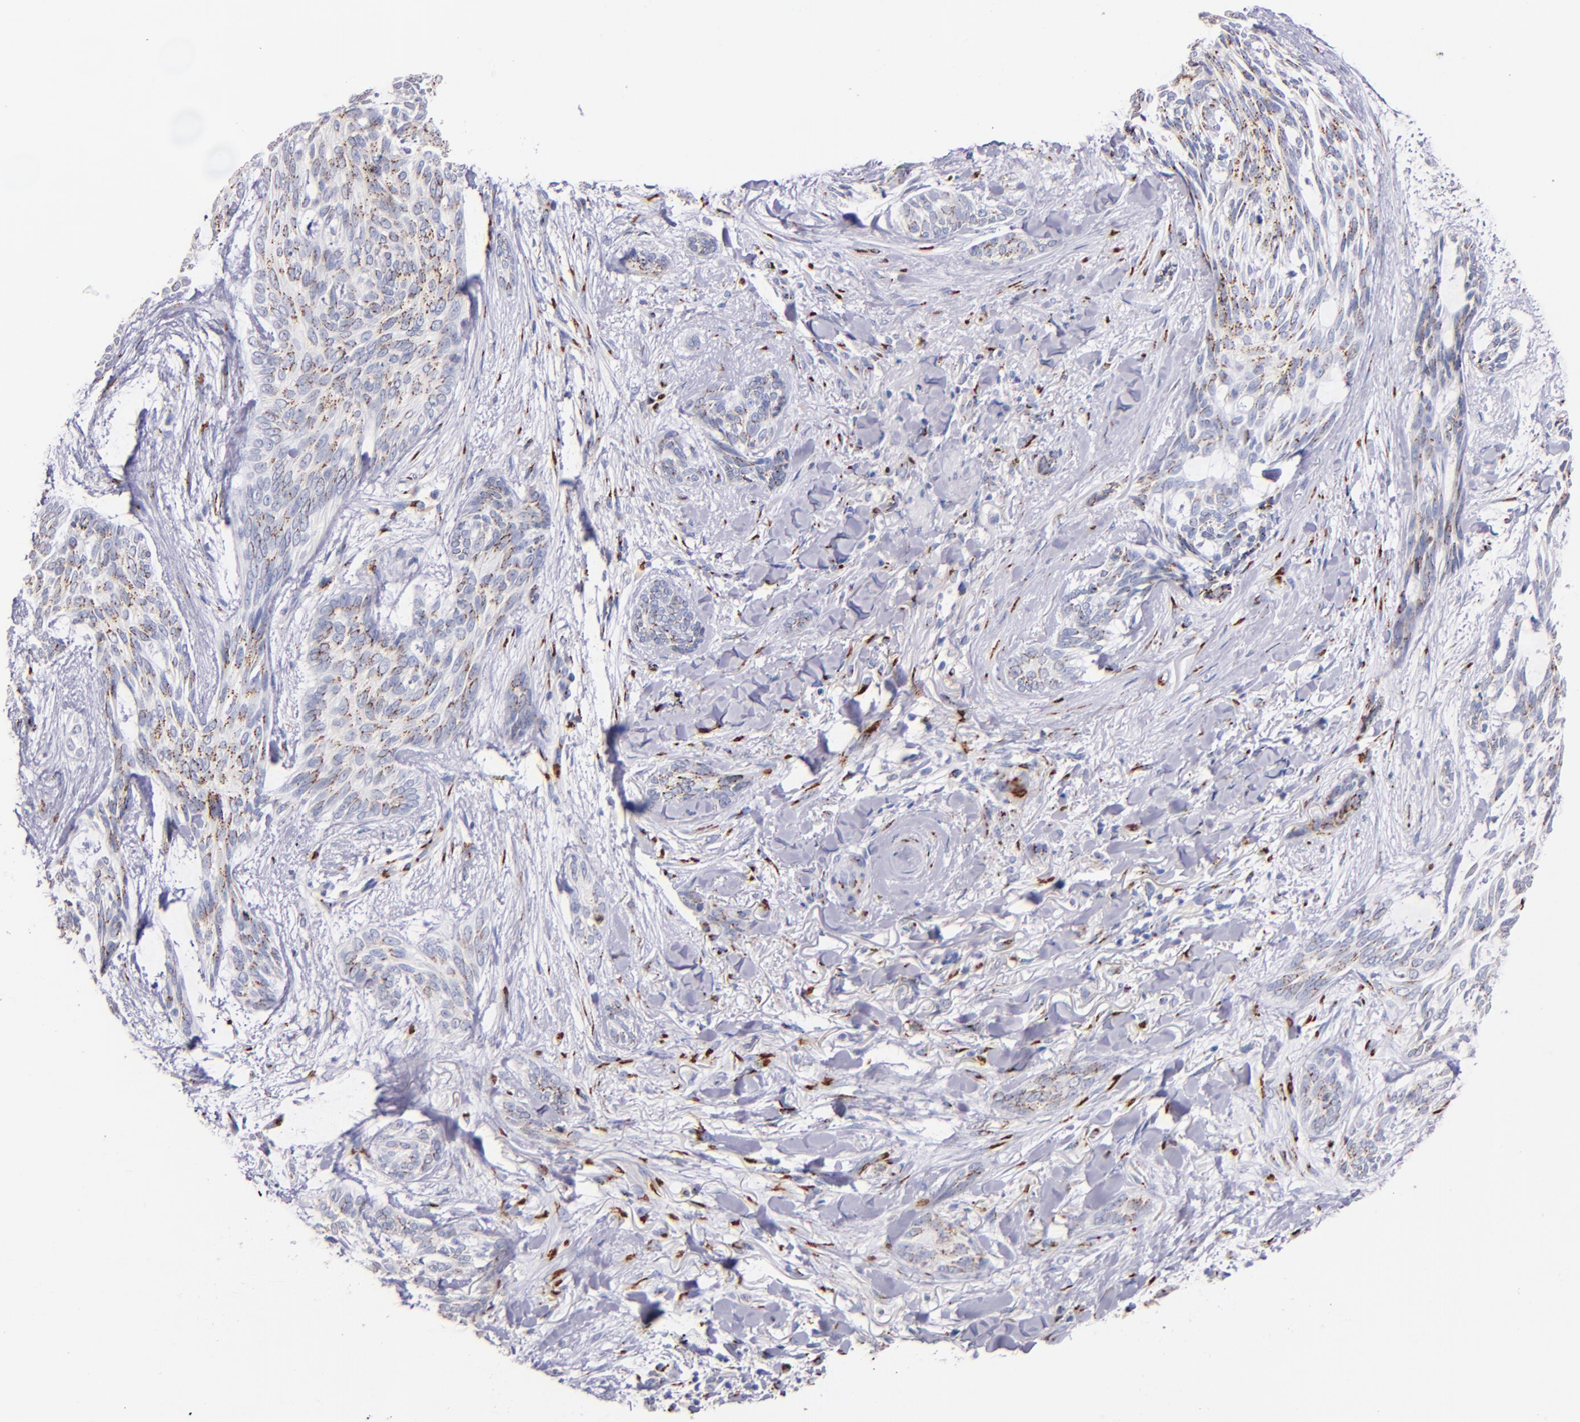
{"staining": {"intensity": "weak", "quantity": "<25%", "location": "cytoplasmic/membranous"}, "tissue": "skin cancer", "cell_type": "Tumor cells", "image_type": "cancer", "snomed": [{"axis": "morphology", "description": "Normal tissue, NOS"}, {"axis": "morphology", "description": "Basal cell carcinoma"}, {"axis": "topography", "description": "Skin"}], "caption": "A high-resolution image shows IHC staining of skin cancer, which displays no significant expression in tumor cells.", "gene": "GOLIM4", "patient": {"sex": "female", "age": 71}}